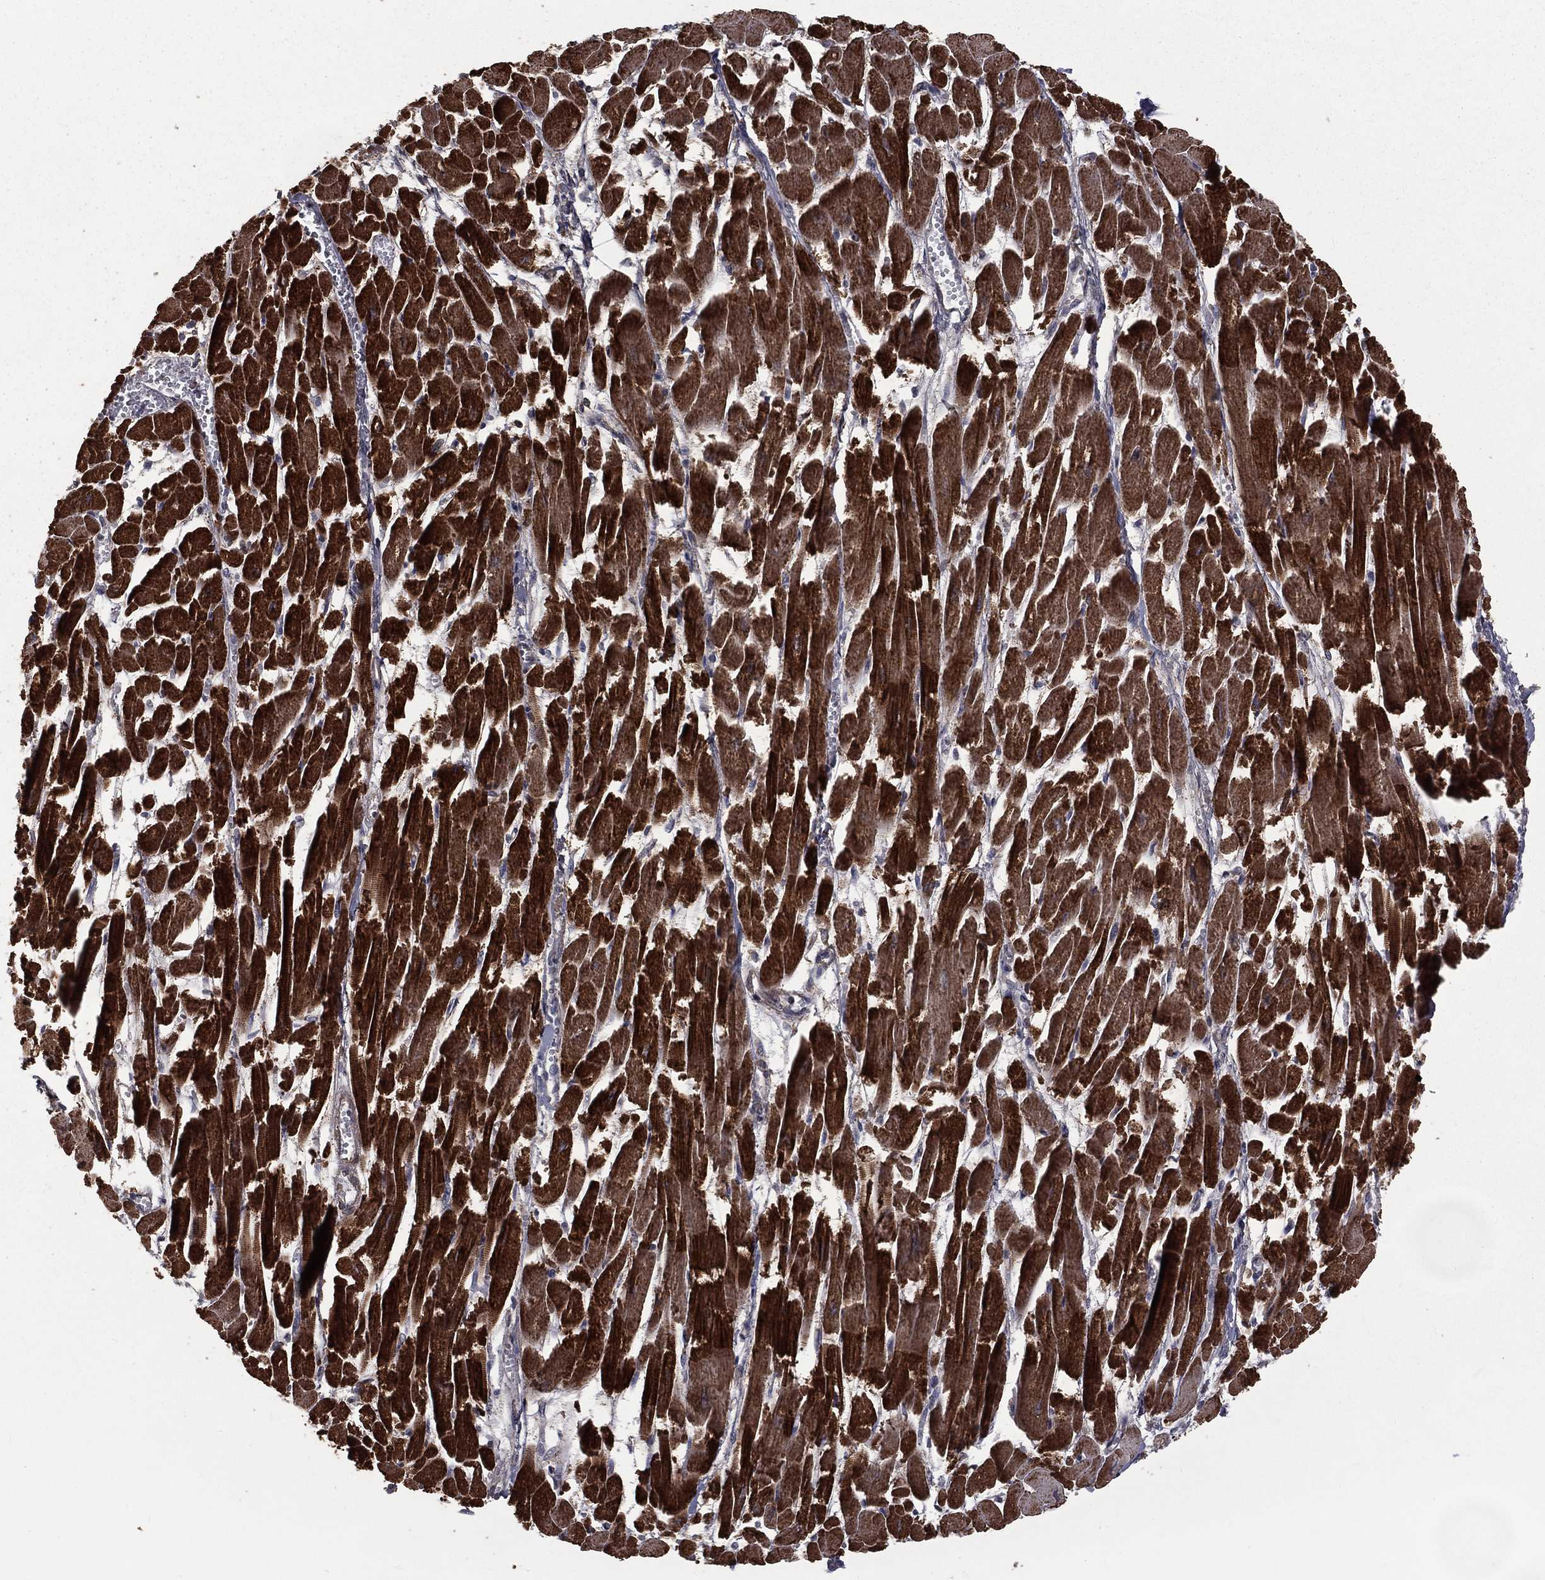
{"staining": {"intensity": "strong", "quantity": ">75%", "location": "cytoplasmic/membranous"}, "tissue": "heart muscle", "cell_type": "Cardiomyocytes", "image_type": "normal", "snomed": [{"axis": "morphology", "description": "Normal tissue, NOS"}, {"axis": "topography", "description": "Heart"}], "caption": "Immunohistochemistry (IHC) histopathology image of normal heart muscle stained for a protein (brown), which exhibits high levels of strong cytoplasmic/membranous positivity in about >75% of cardiomyocytes.", "gene": "OLFML1", "patient": {"sex": "female", "age": 52}}